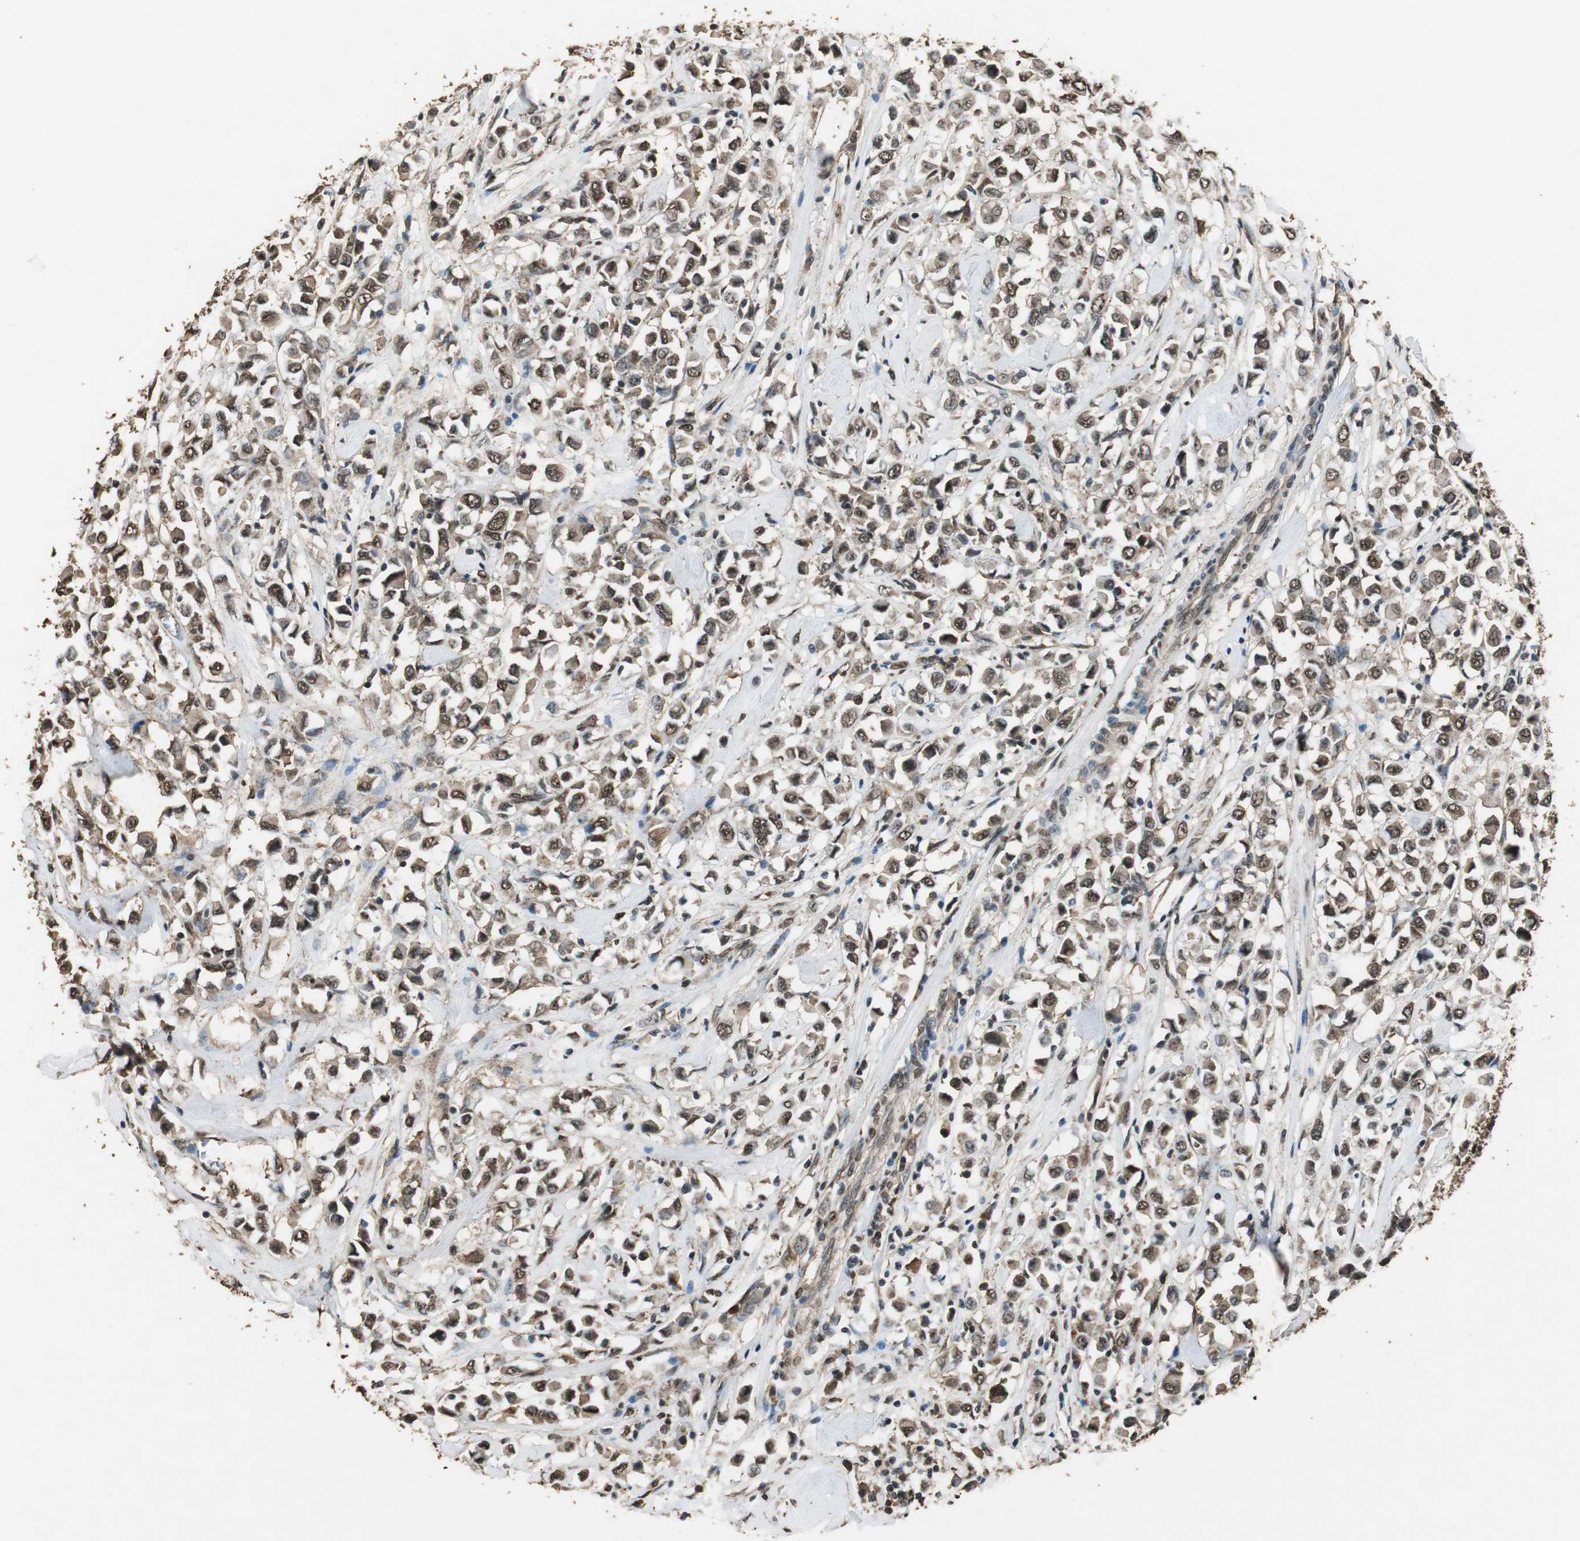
{"staining": {"intensity": "strong", "quantity": ">75%", "location": "cytoplasmic/membranous,nuclear"}, "tissue": "breast cancer", "cell_type": "Tumor cells", "image_type": "cancer", "snomed": [{"axis": "morphology", "description": "Duct carcinoma"}, {"axis": "topography", "description": "Breast"}], "caption": "Approximately >75% of tumor cells in human breast cancer demonstrate strong cytoplasmic/membranous and nuclear protein expression as visualized by brown immunohistochemical staining.", "gene": "PPP1R13B", "patient": {"sex": "female", "age": 61}}